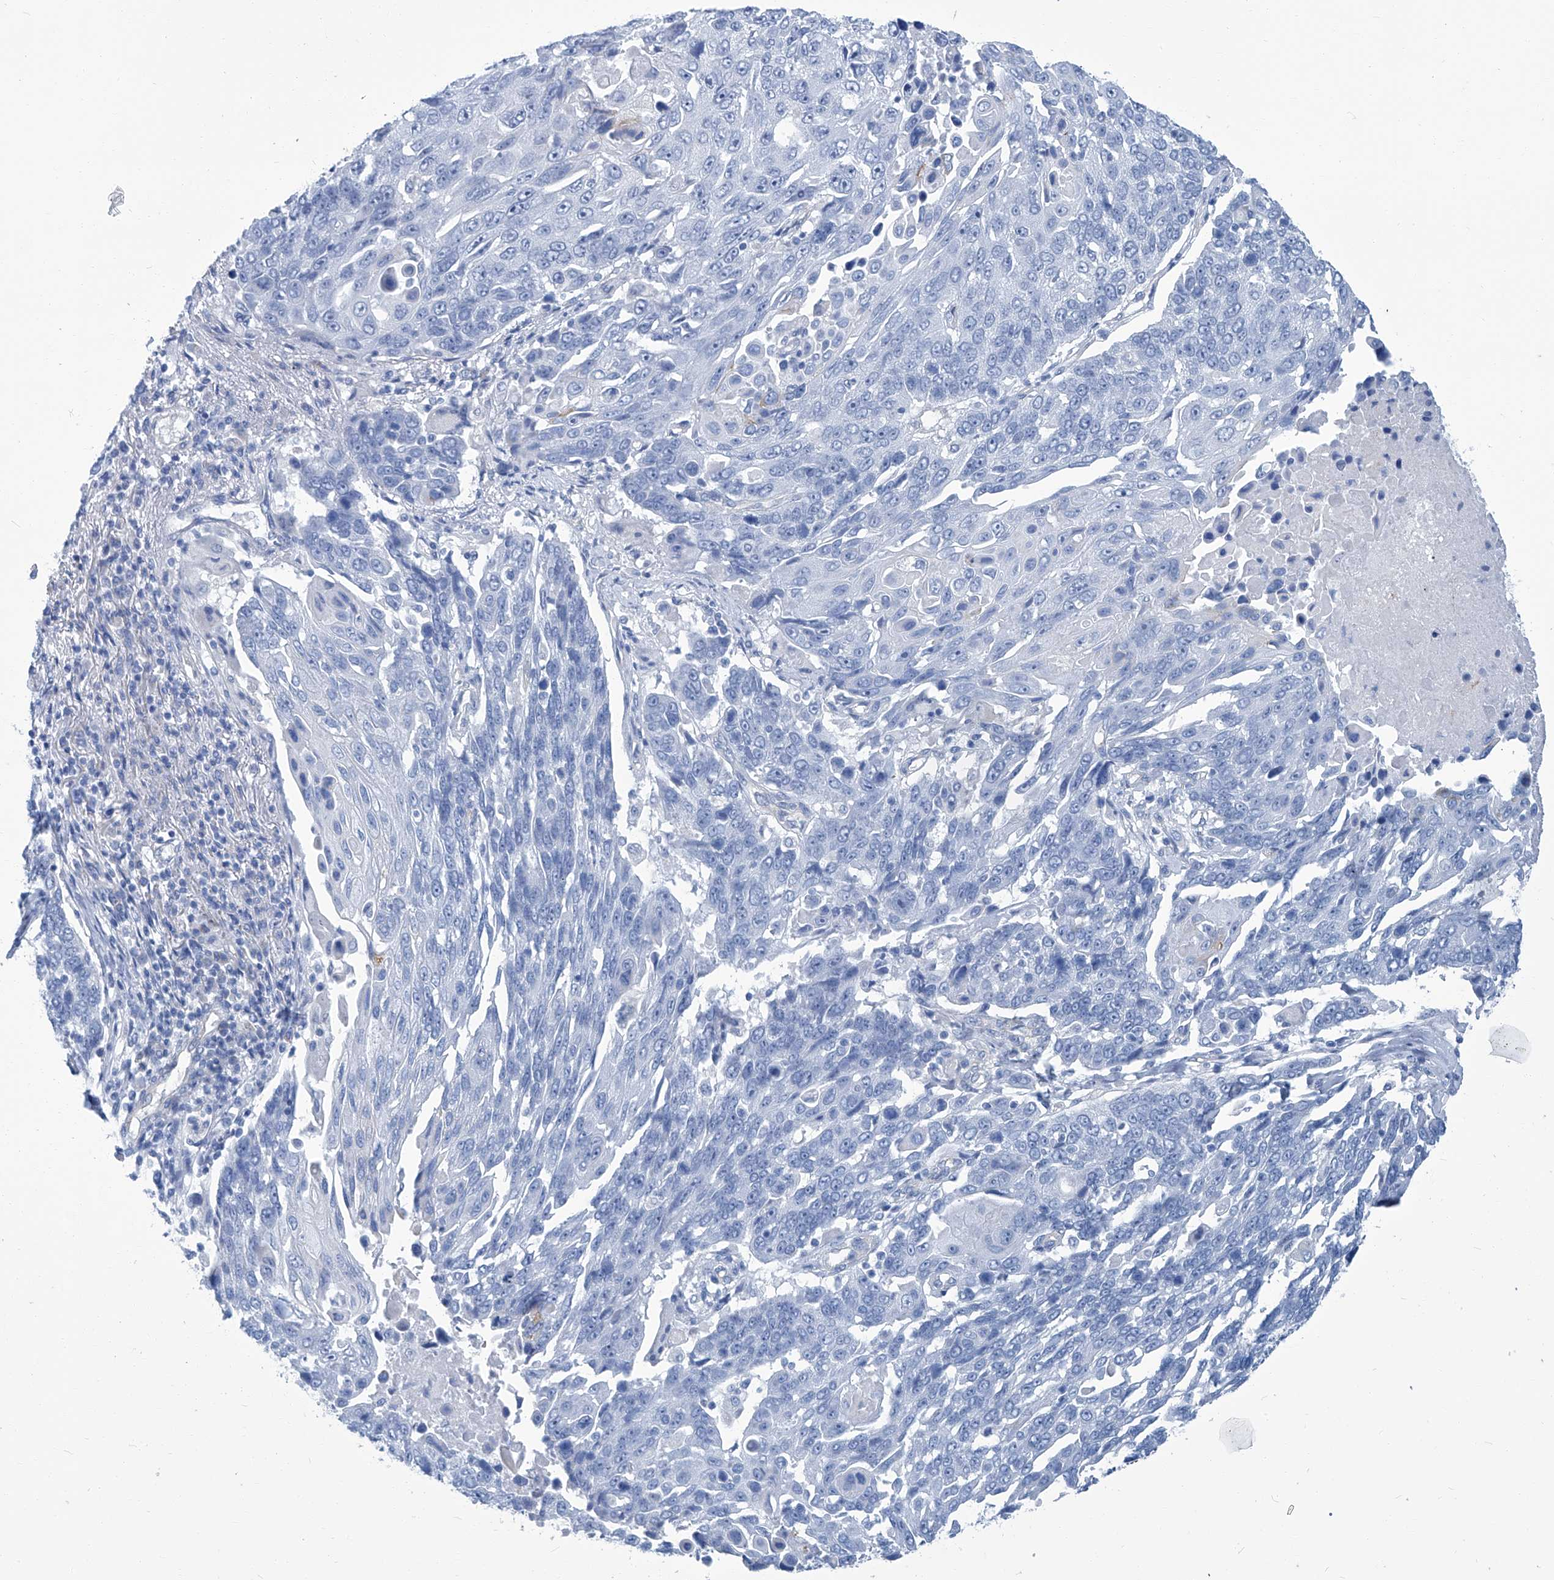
{"staining": {"intensity": "negative", "quantity": "none", "location": "none"}, "tissue": "lung cancer", "cell_type": "Tumor cells", "image_type": "cancer", "snomed": [{"axis": "morphology", "description": "Squamous cell carcinoma, NOS"}, {"axis": "topography", "description": "Lung"}], "caption": "This is an immunohistochemistry (IHC) image of squamous cell carcinoma (lung). There is no positivity in tumor cells.", "gene": "PFKL", "patient": {"sex": "male", "age": 66}}